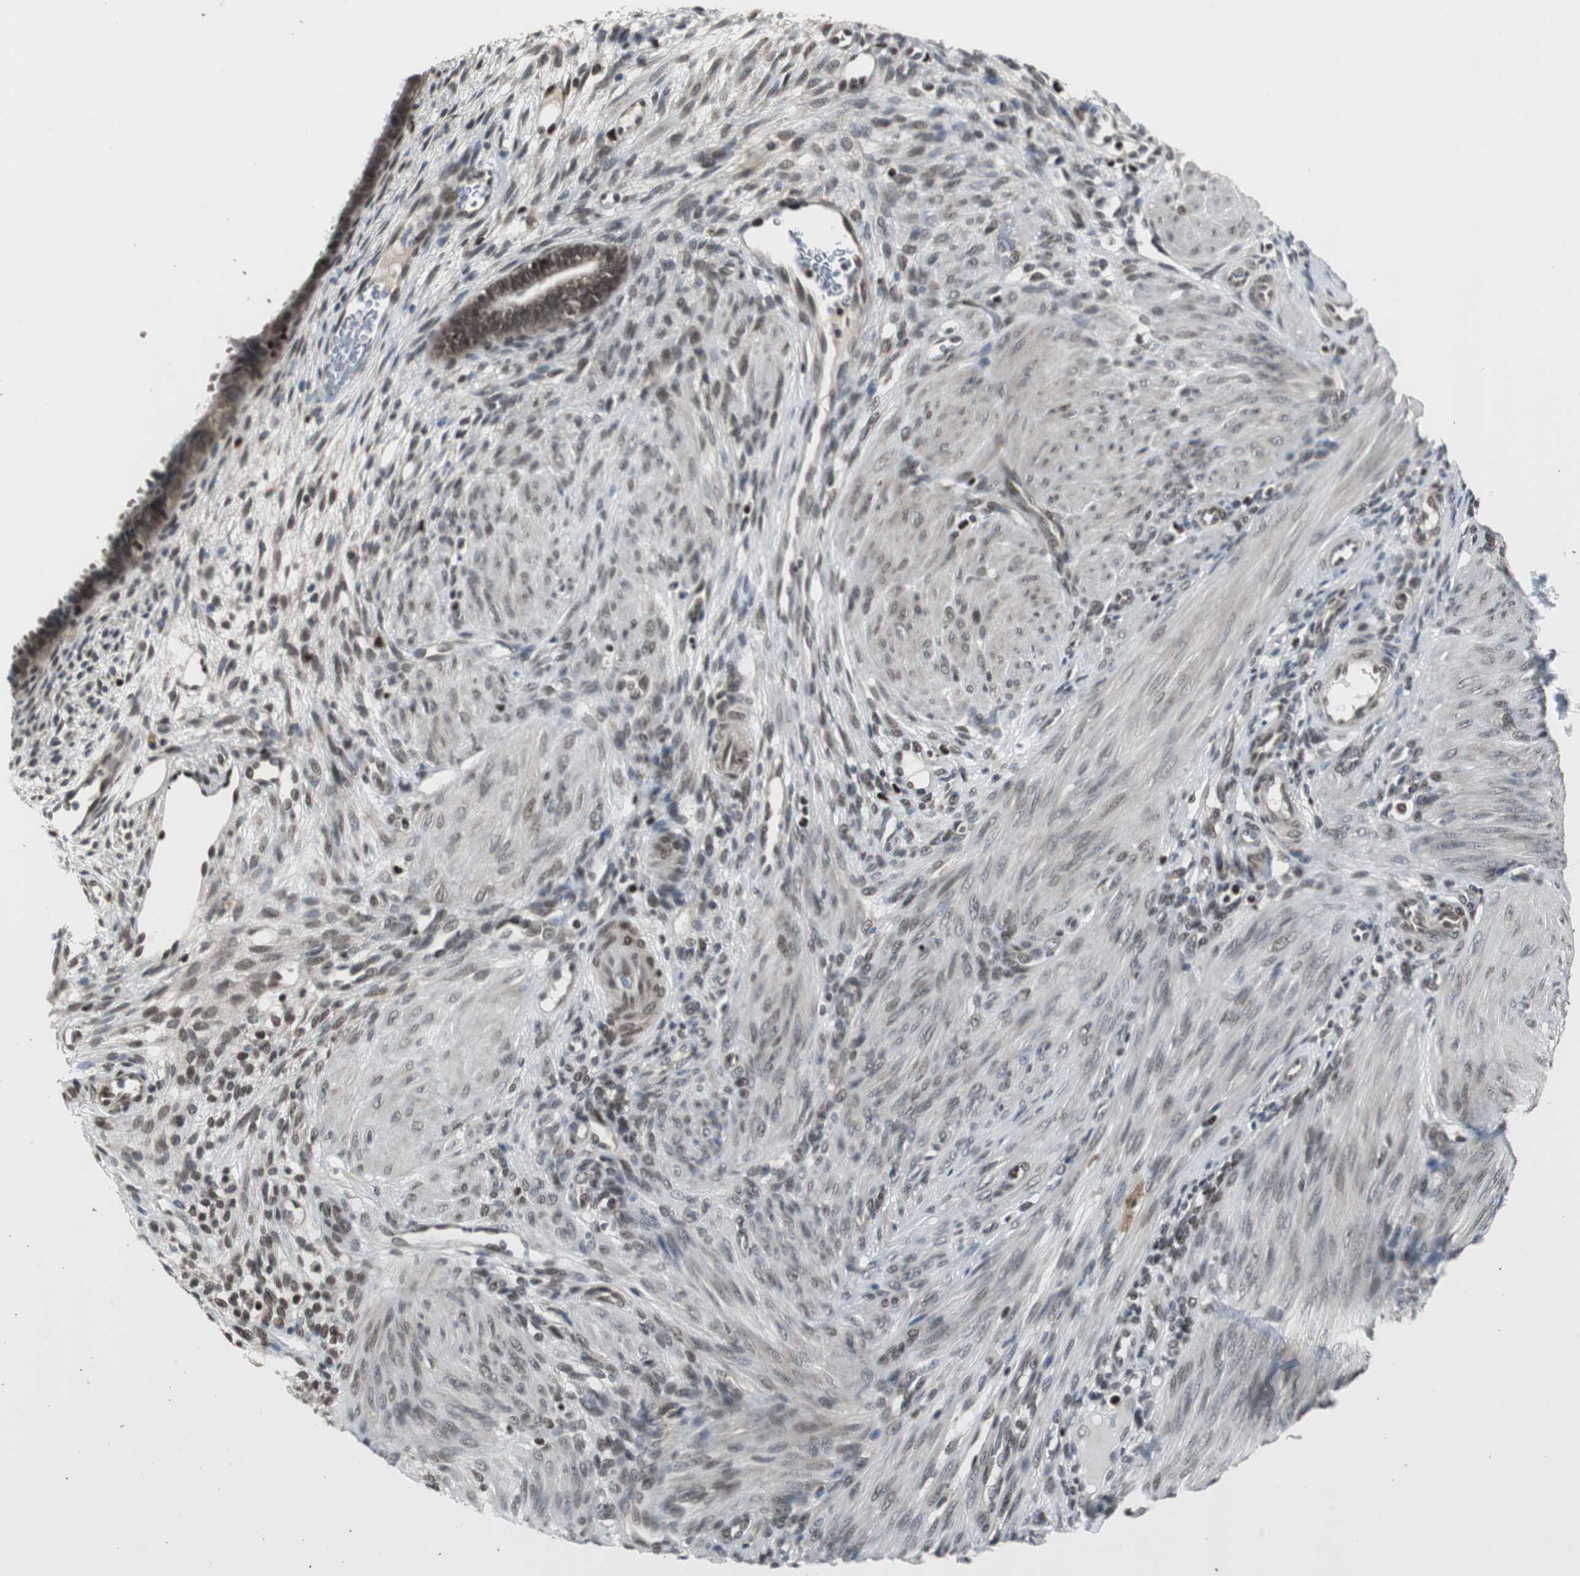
{"staining": {"intensity": "moderate", "quantity": ">75%", "location": "nuclear"}, "tissue": "endometrium", "cell_type": "Cells in endometrial stroma", "image_type": "normal", "snomed": [{"axis": "morphology", "description": "Normal tissue, NOS"}, {"axis": "topography", "description": "Endometrium"}], "caption": "Immunohistochemistry micrograph of normal endometrium: endometrium stained using IHC displays medium levels of moderate protein expression localized specifically in the nuclear of cells in endometrial stroma, appearing as a nuclear brown color.", "gene": "MPG", "patient": {"sex": "female", "age": 72}}